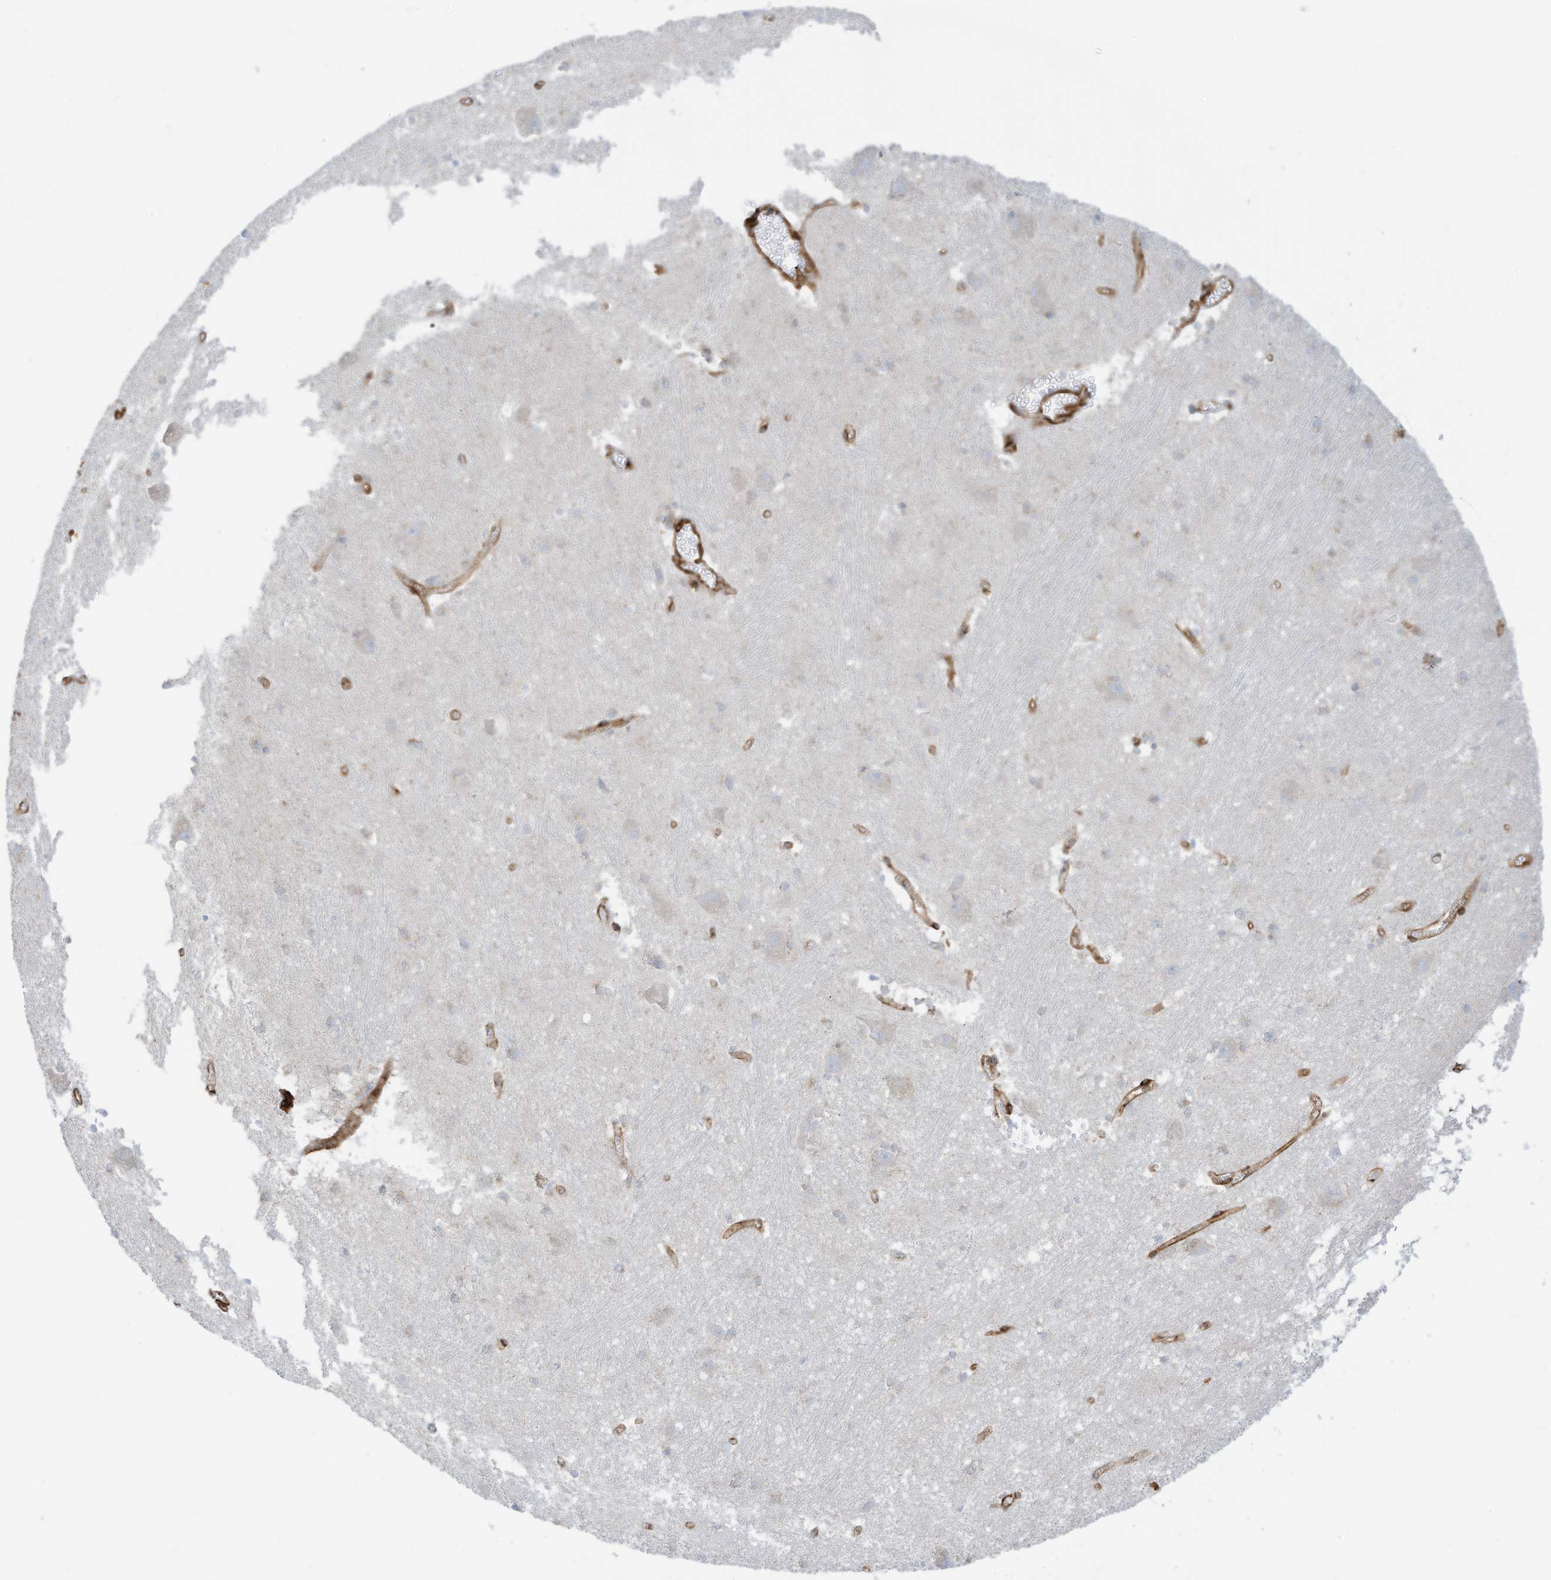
{"staining": {"intensity": "negative", "quantity": "none", "location": "none"}, "tissue": "caudate", "cell_type": "Glial cells", "image_type": "normal", "snomed": [{"axis": "morphology", "description": "Normal tissue, NOS"}, {"axis": "topography", "description": "Lateral ventricle wall"}], "caption": "Unremarkable caudate was stained to show a protein in brown. There is no significant positivity in glial cells.", "gene": "ABCB7", "patient": {"sex": "male", "age": 37}}